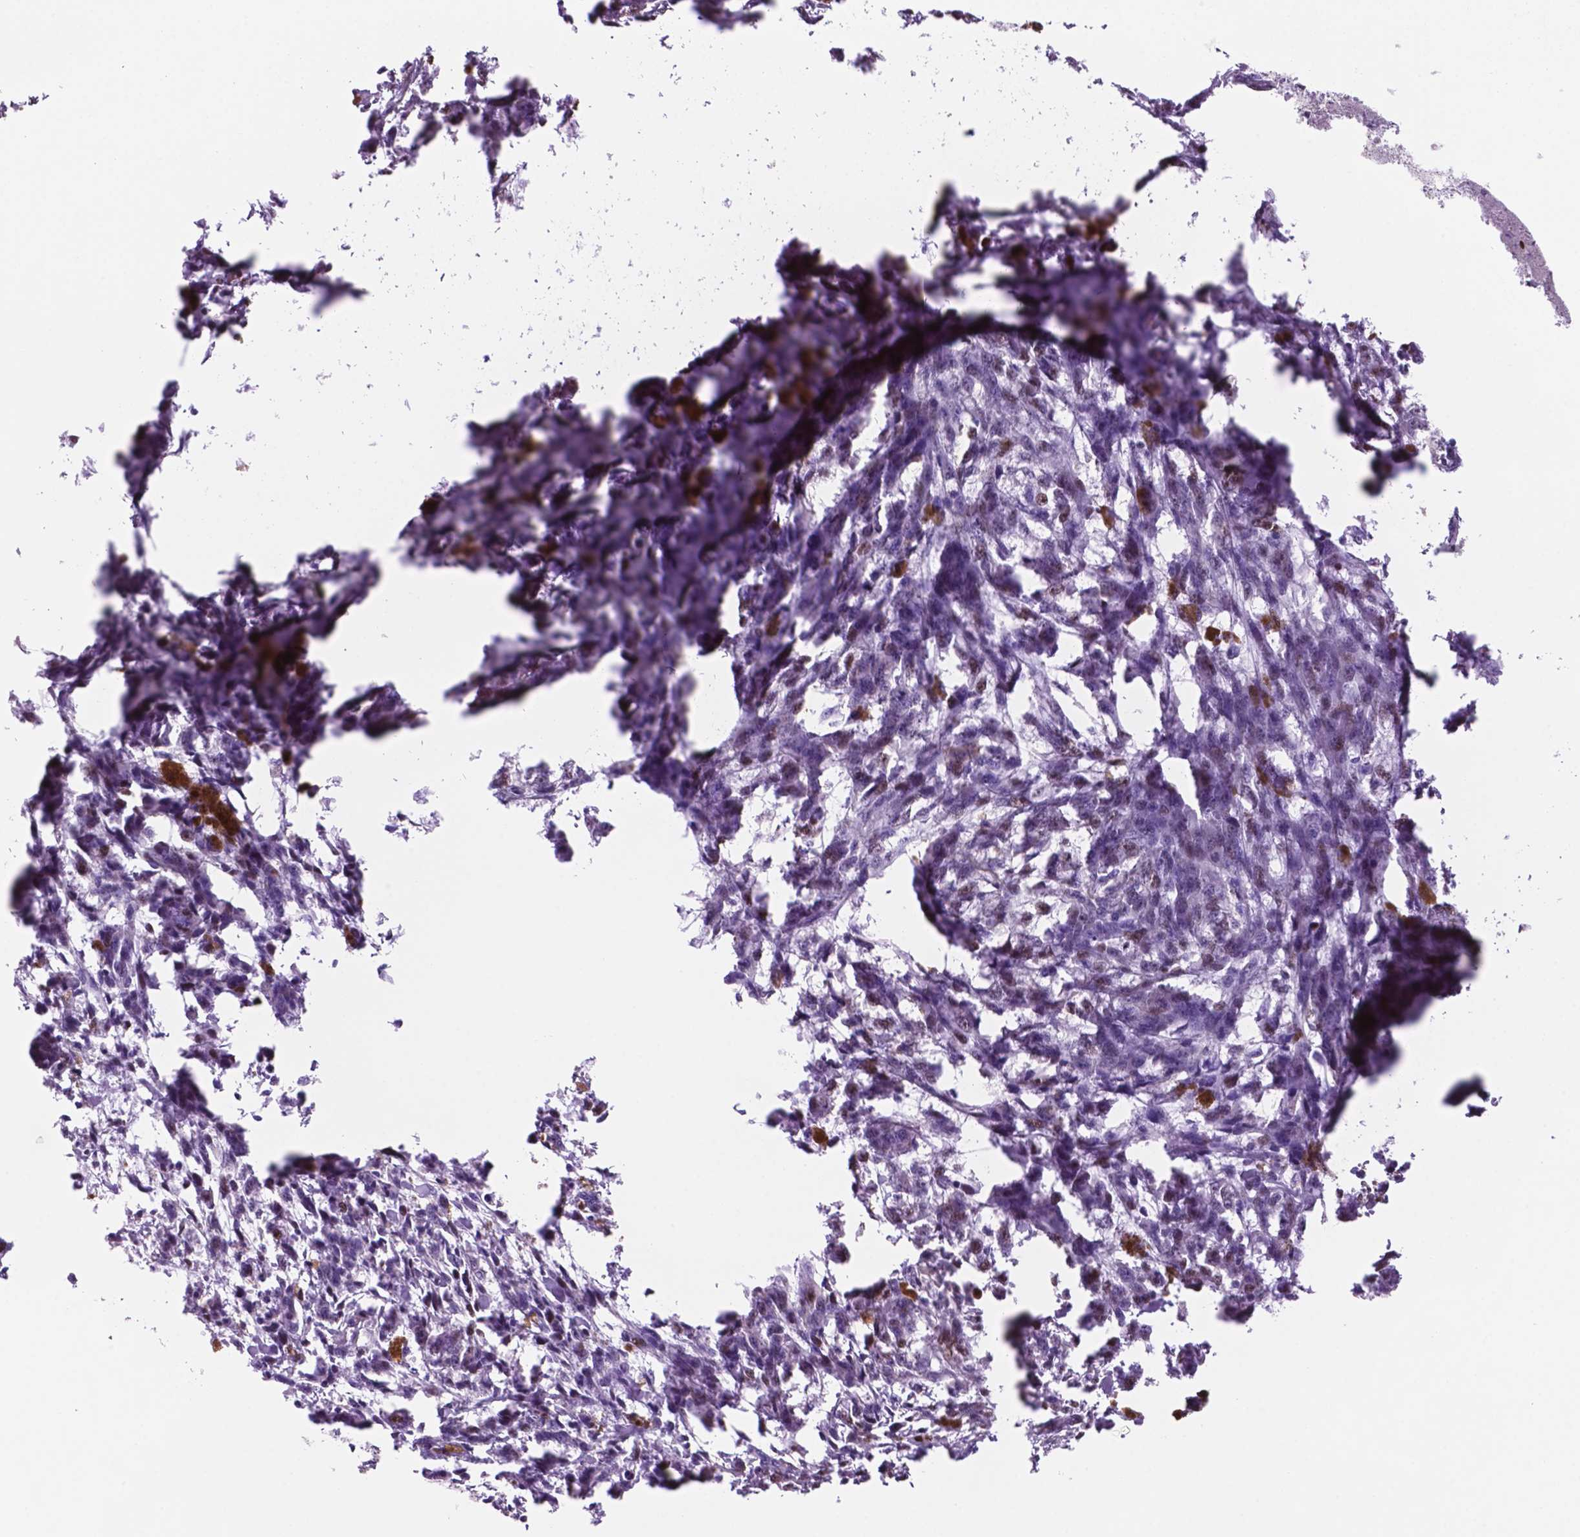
{"staining": {"intensity": "moderate", "quantity": "<25%", "location": "nuclear"}, "tissue": "melanoma", "cell_type": "Tumor cells", "image_type": "cancer", "snomed": [{"axis": "morphology", "description": "Malignant melanoma, NOS"}, {"axis": "topography", "description": "Skin"}], "caption": "Brown immunohistochemical staining in human melanoma shows moderate nuclear positivity in about <25% of tumor cells.", "gene": "NCAPH2", "patient": {"sex": "female", "age": 34}}